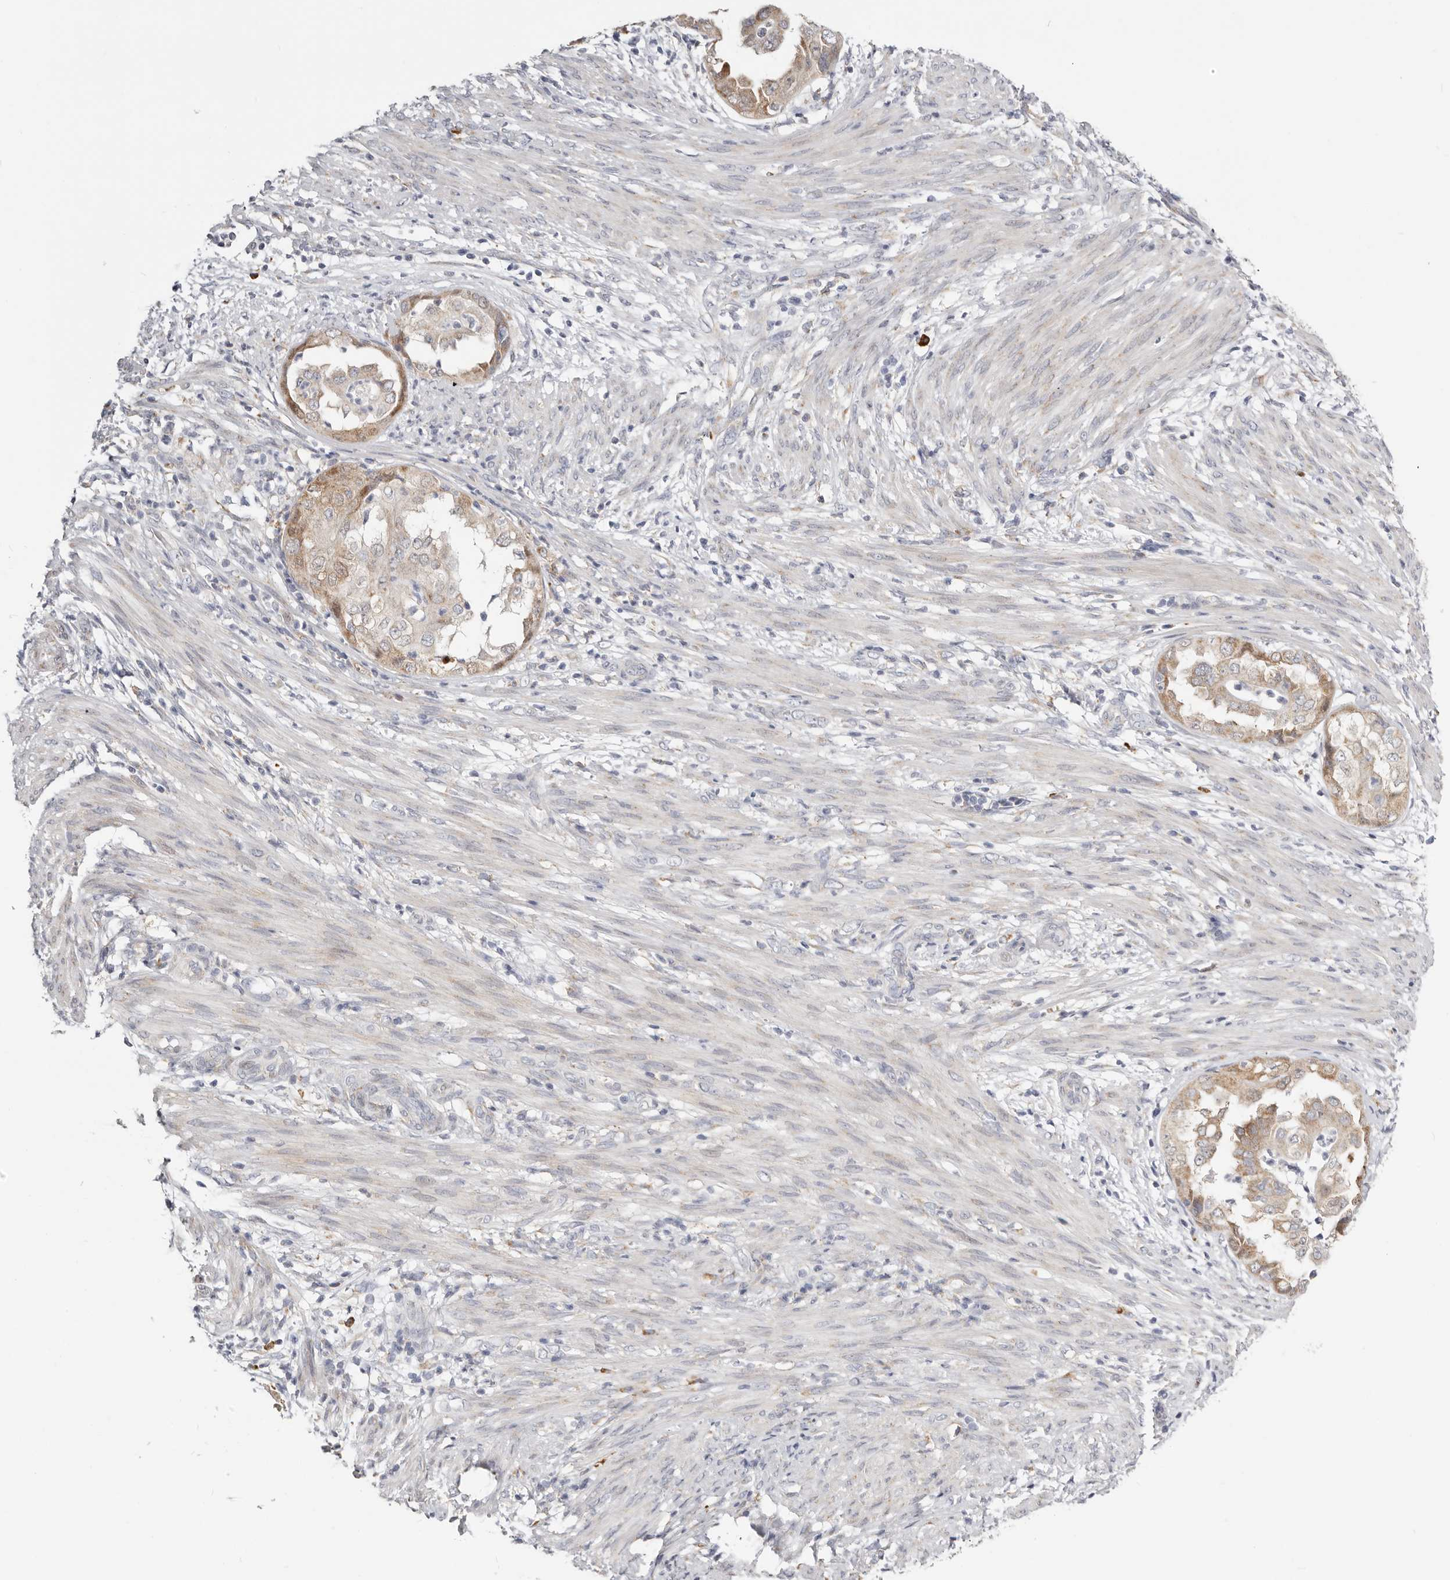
{"staining": {"intensity": "weak", "quantity": ">75%", "location": "cytoplasmic/membranous"}, "tissue": "endometrial cancer", "cell_type": "Tumor cells", "image_type": "cancer", "snomed": [{"axis": "morphology", "description": "Adenocarcinoma, NOS"}, {"axis": "topography", "description": "Endometrium"}], "caption": "Endometrial cancer (adenocarcinoma) was stained to show a protein in brown. There is low levels of weak cytoplasmic/membranous staining in approximately >75% of tumor cells.", "gene": "IL32", "patient": {"sex": "female", "age": 85}}